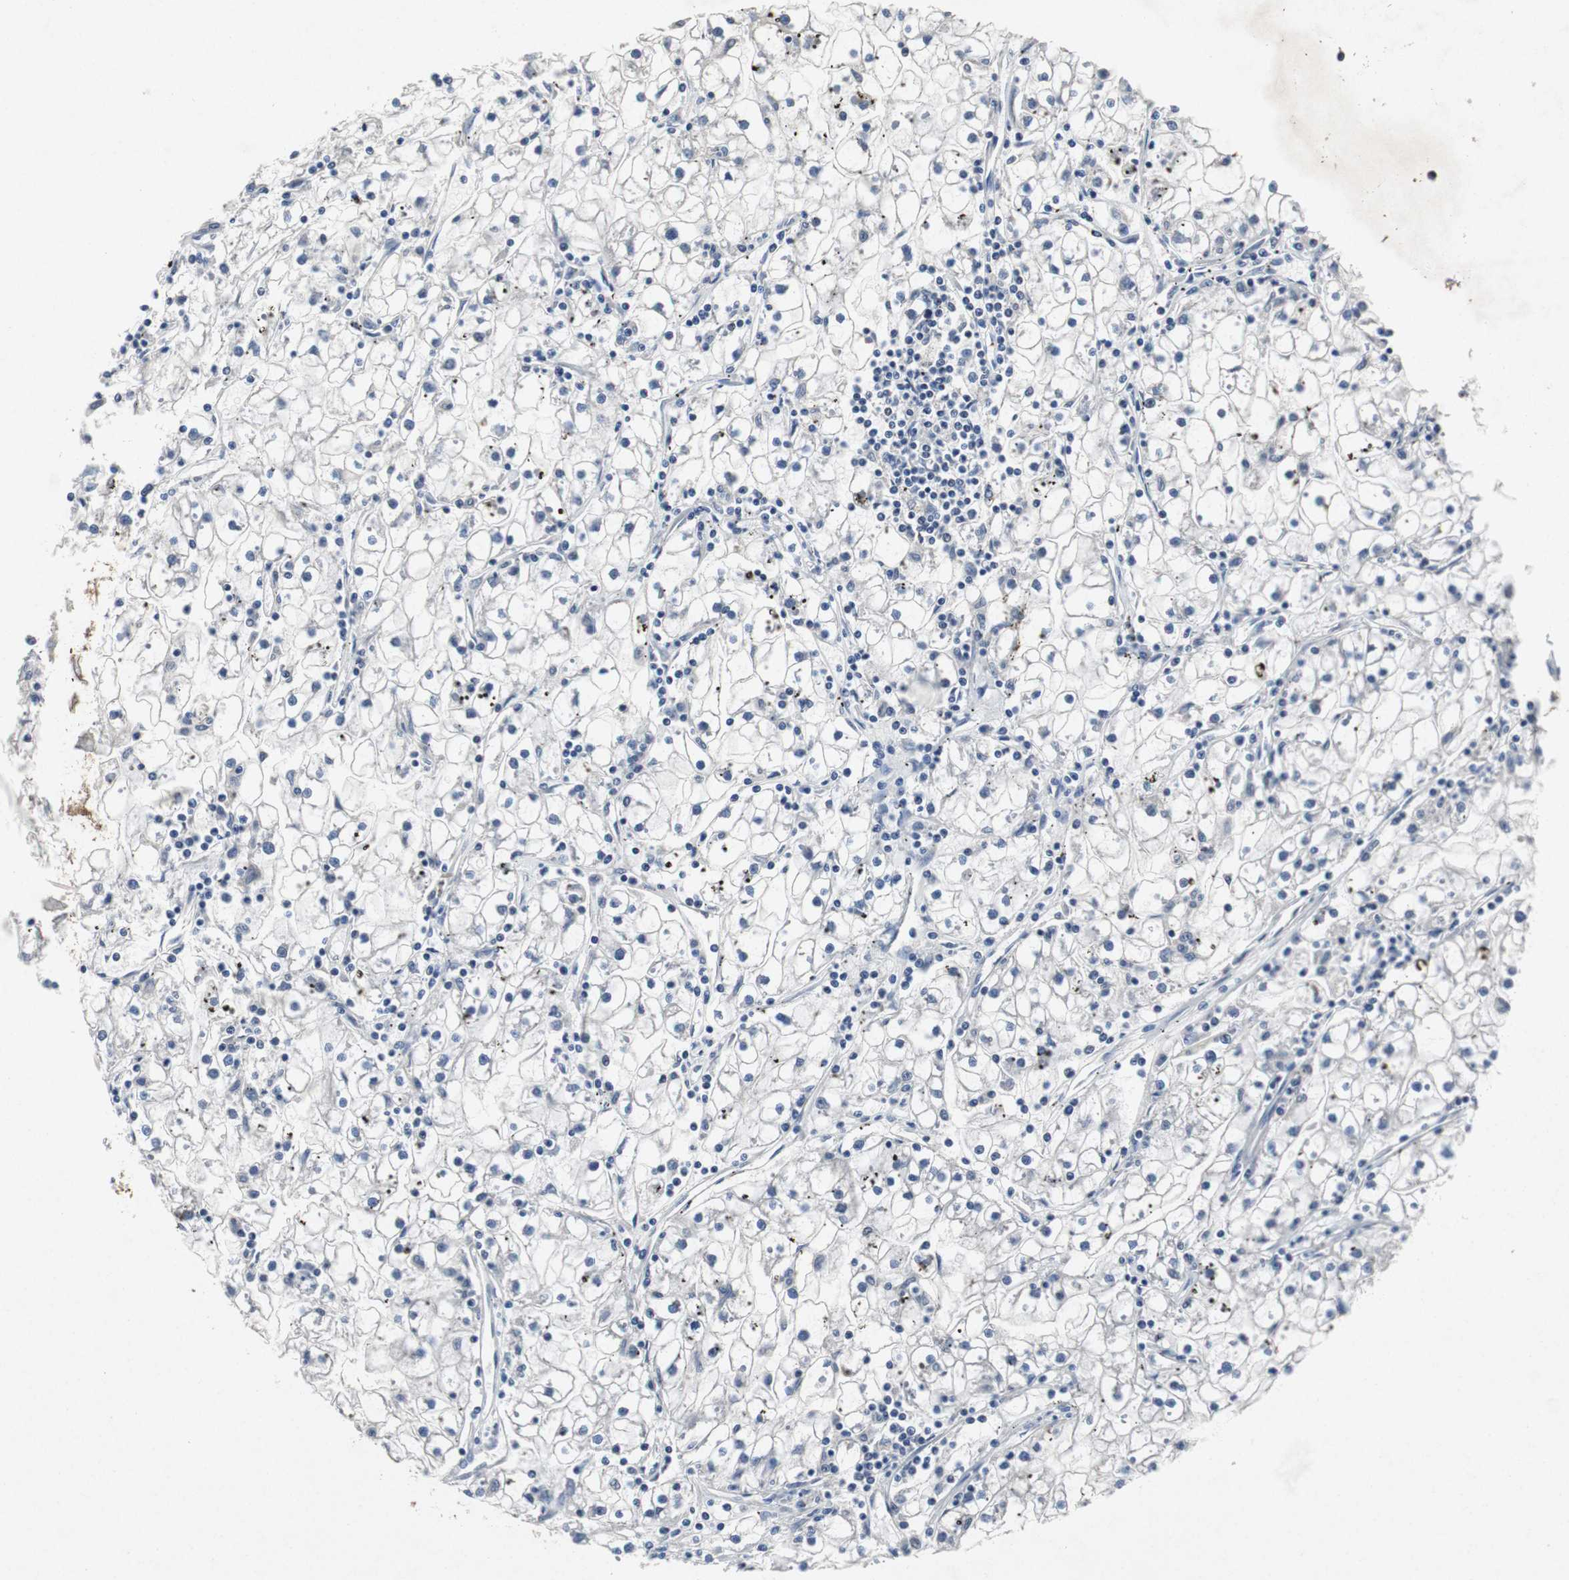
{"staining": {"intensity": "negative", "quantity": "none", "location": "none"}, "tissue": "renal cancer", "cell_type": "Tumor cells", "image_type": "cancer", "snomed": [{"axis": "morphology", "description": "Adenocarcinoma, NOS"}, {"axis": "topography", "description": "Kidney"}], "caption": "DAB (3,3'-diaminobenzidine) immunohistochemical staining of human adenocarcinoma (renal) displays no significant staining in tumor cells.", "gene": "TP63", "patient": {"sex": "male", "age": 56}}